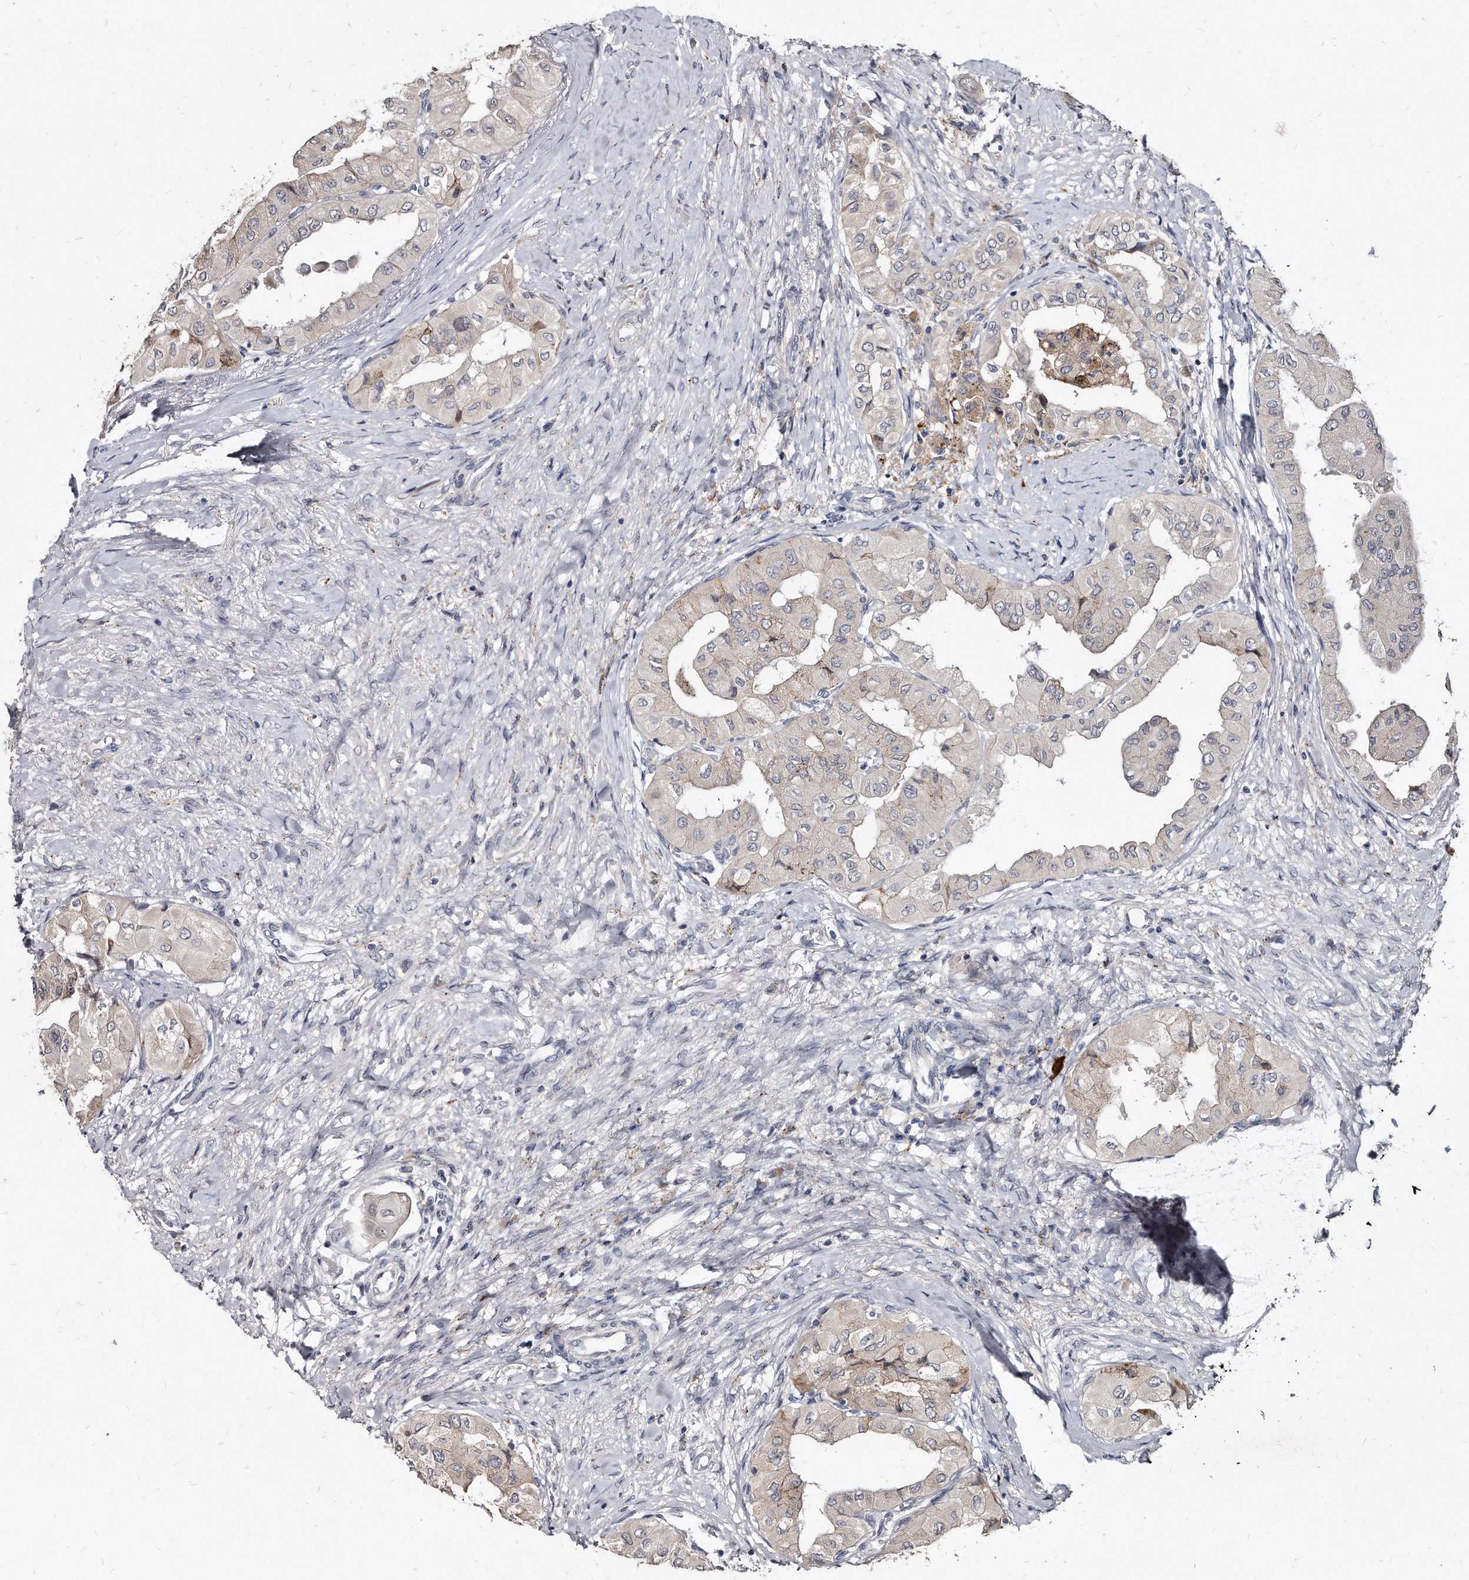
{"staining": {"intensity": "negative", "quantity": "none", "location": "none"}, "tissue": "thyroid cancer", "cell_type": "Tumor cells", "image_type": "cancer", "snomed": [{"axis": "morphology", "description": "Papillary adenocarcinoma, NOS"}, {"axis": "topography", "description": "Thyroid gland"}], "caption": "Thyroid cancer (papillary adenocarcinoma) was stained to show a protein in brown. There is no significant expression in tumor cells.", "gene": "KLHDC3", "patient": {"sex": "female", "age": 59}}